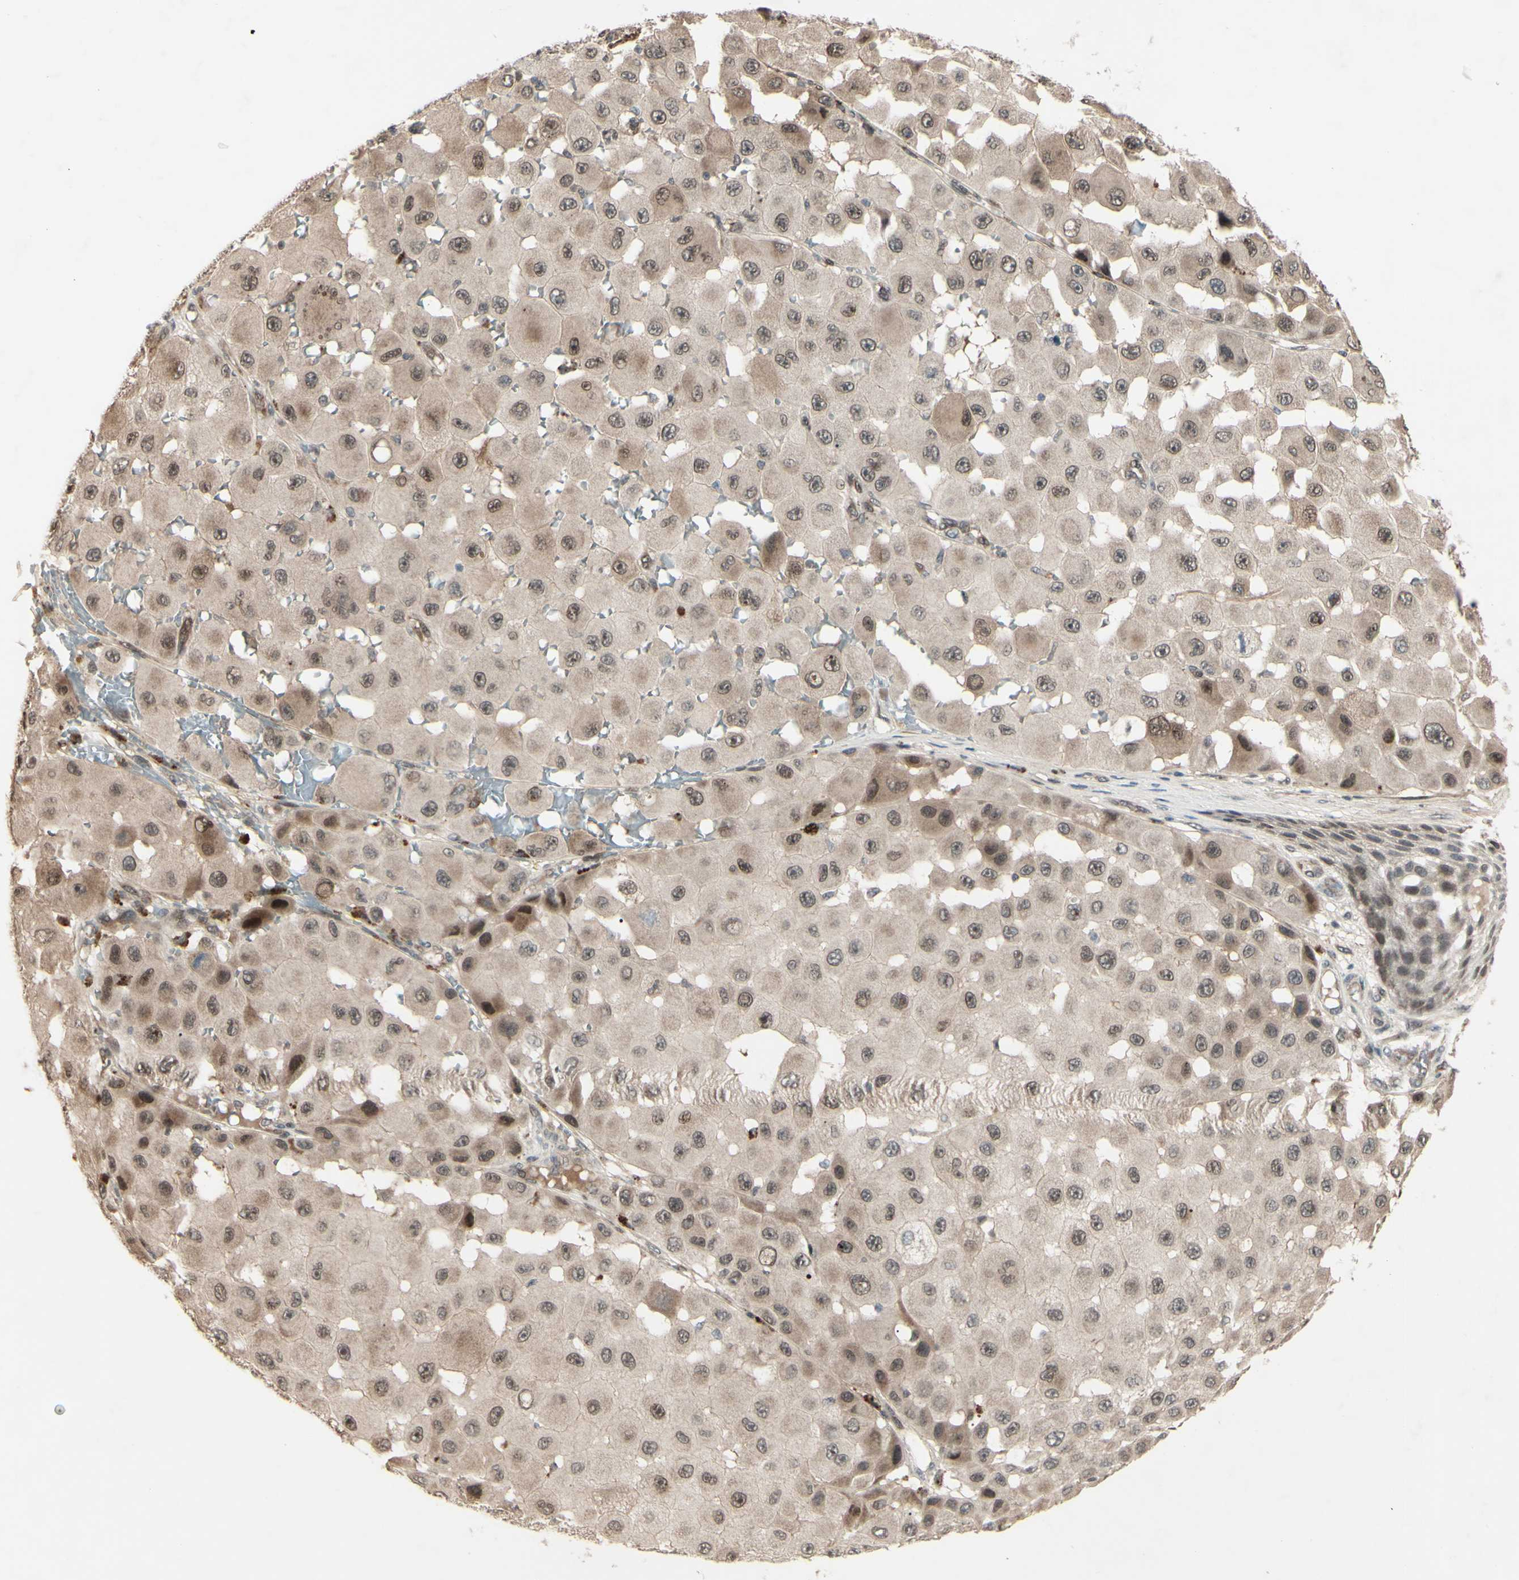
{"staining": {"intensity": "weak", "quantity": "25%-75%", "location": "cytoplasmic/membranous,nuclear"}, "tissue": "melanoma", "cell_type": "Tumor cells", "image_type": "cancer", "snomed": [{"axis": "morphology", "description": "Malignant melanoma, NOS"}, {"axis": "topography", "description": "Skin"}], "caption": "This is an image of immunohistochemistry staining of malignant melanoma, which shows weak staining in the cytoplasmic/membranous and nuclear of tumor cells.", "gene": "MLF2", "patient": {"sex": "female", "age": 81}}